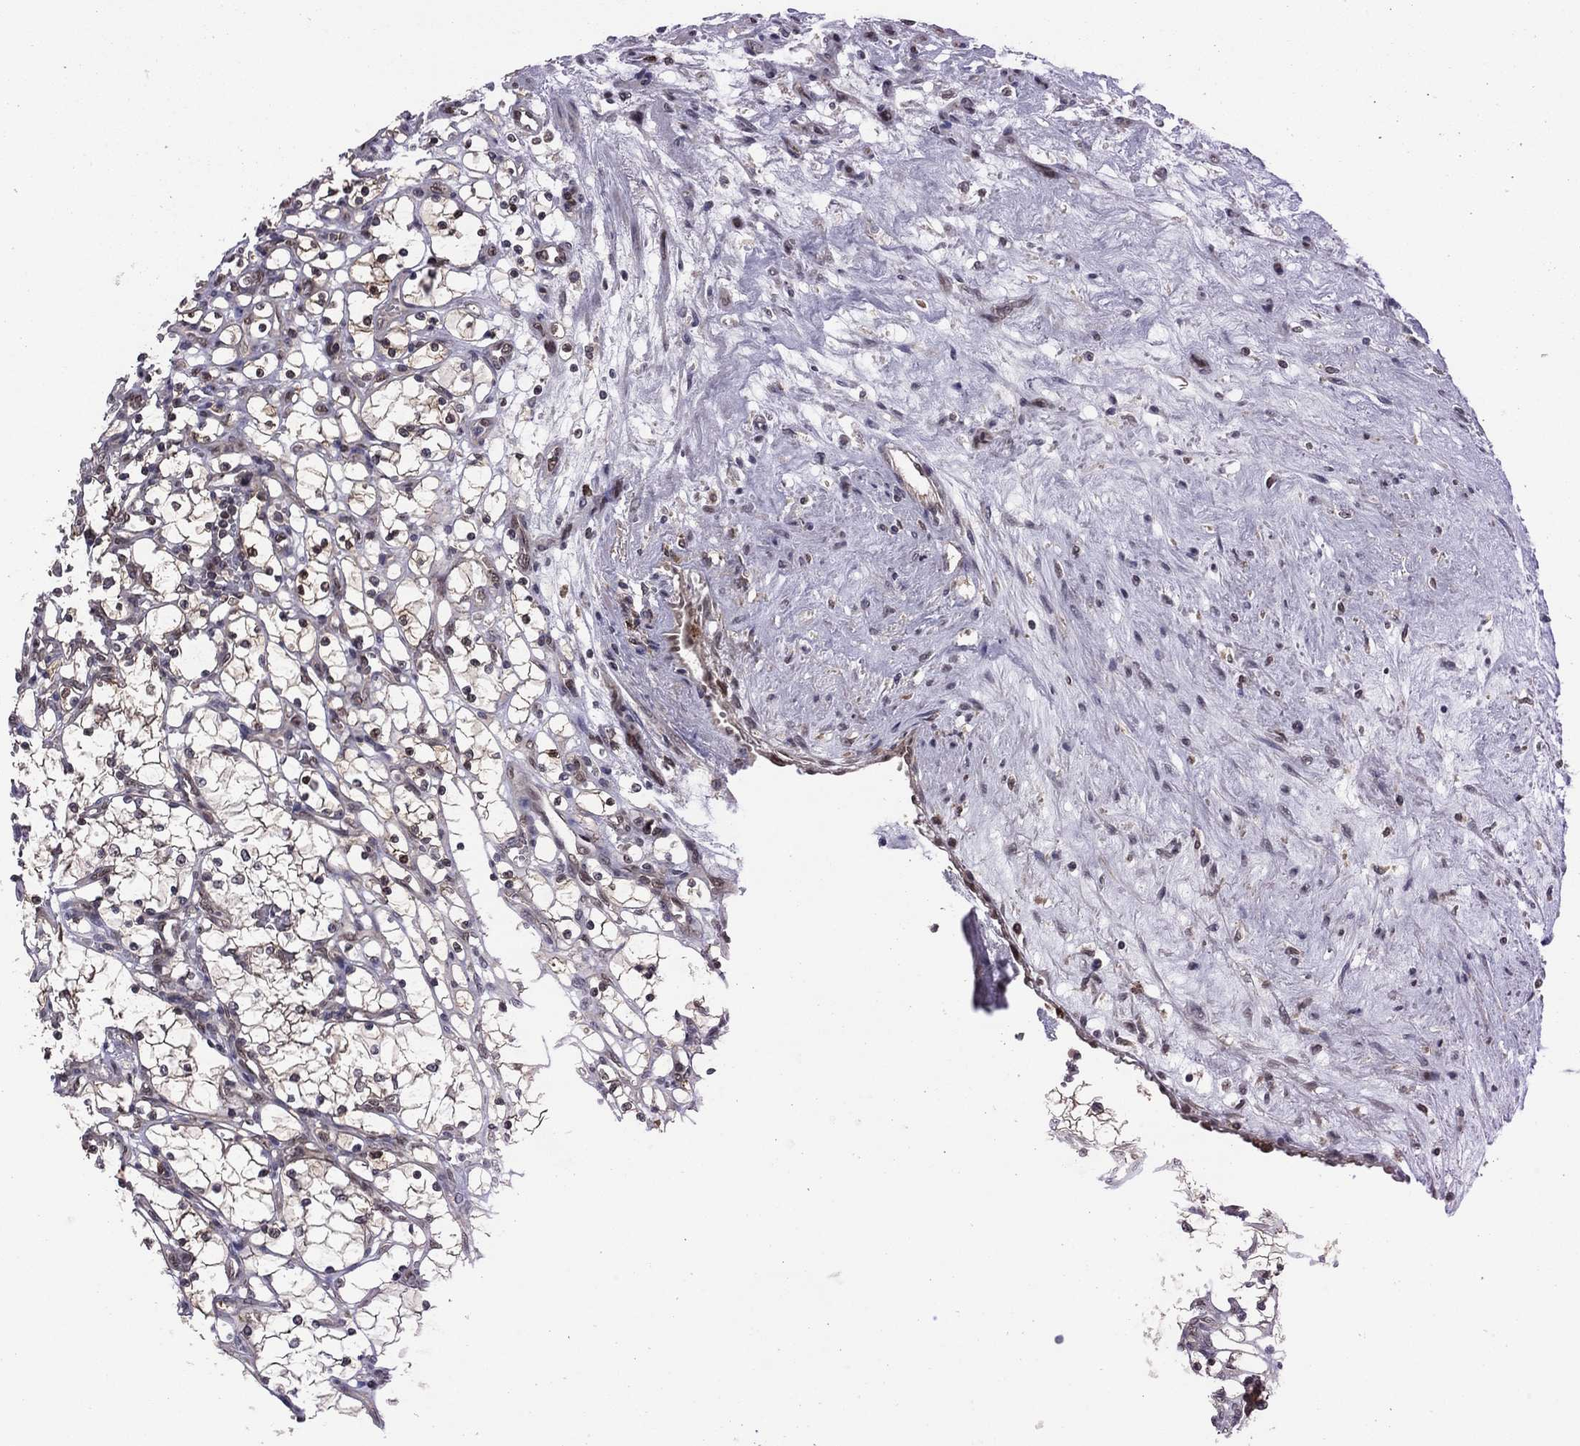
{"staining": {"intensity": "moderate", "quantity": "<25%", "location": "cytoplasmic/membranous"}, "tissue": "renal cancer", "cell_type": "Tumor cells", "image_type": "cancer", "snomed": [{"axis": "morphology", "description": "Adenocarcinoma, NOS"}, {"axis": "topography", "description": "Kidney"}], "caption": "Renal cancer (adenocarcinoma) stained with a brown dye displays moderate cytoplasmic/membranous positive staining in approximately <25% of tumor cells.", "gene": "GPAA1", "patient": {"sex": "female", "age": 69}}